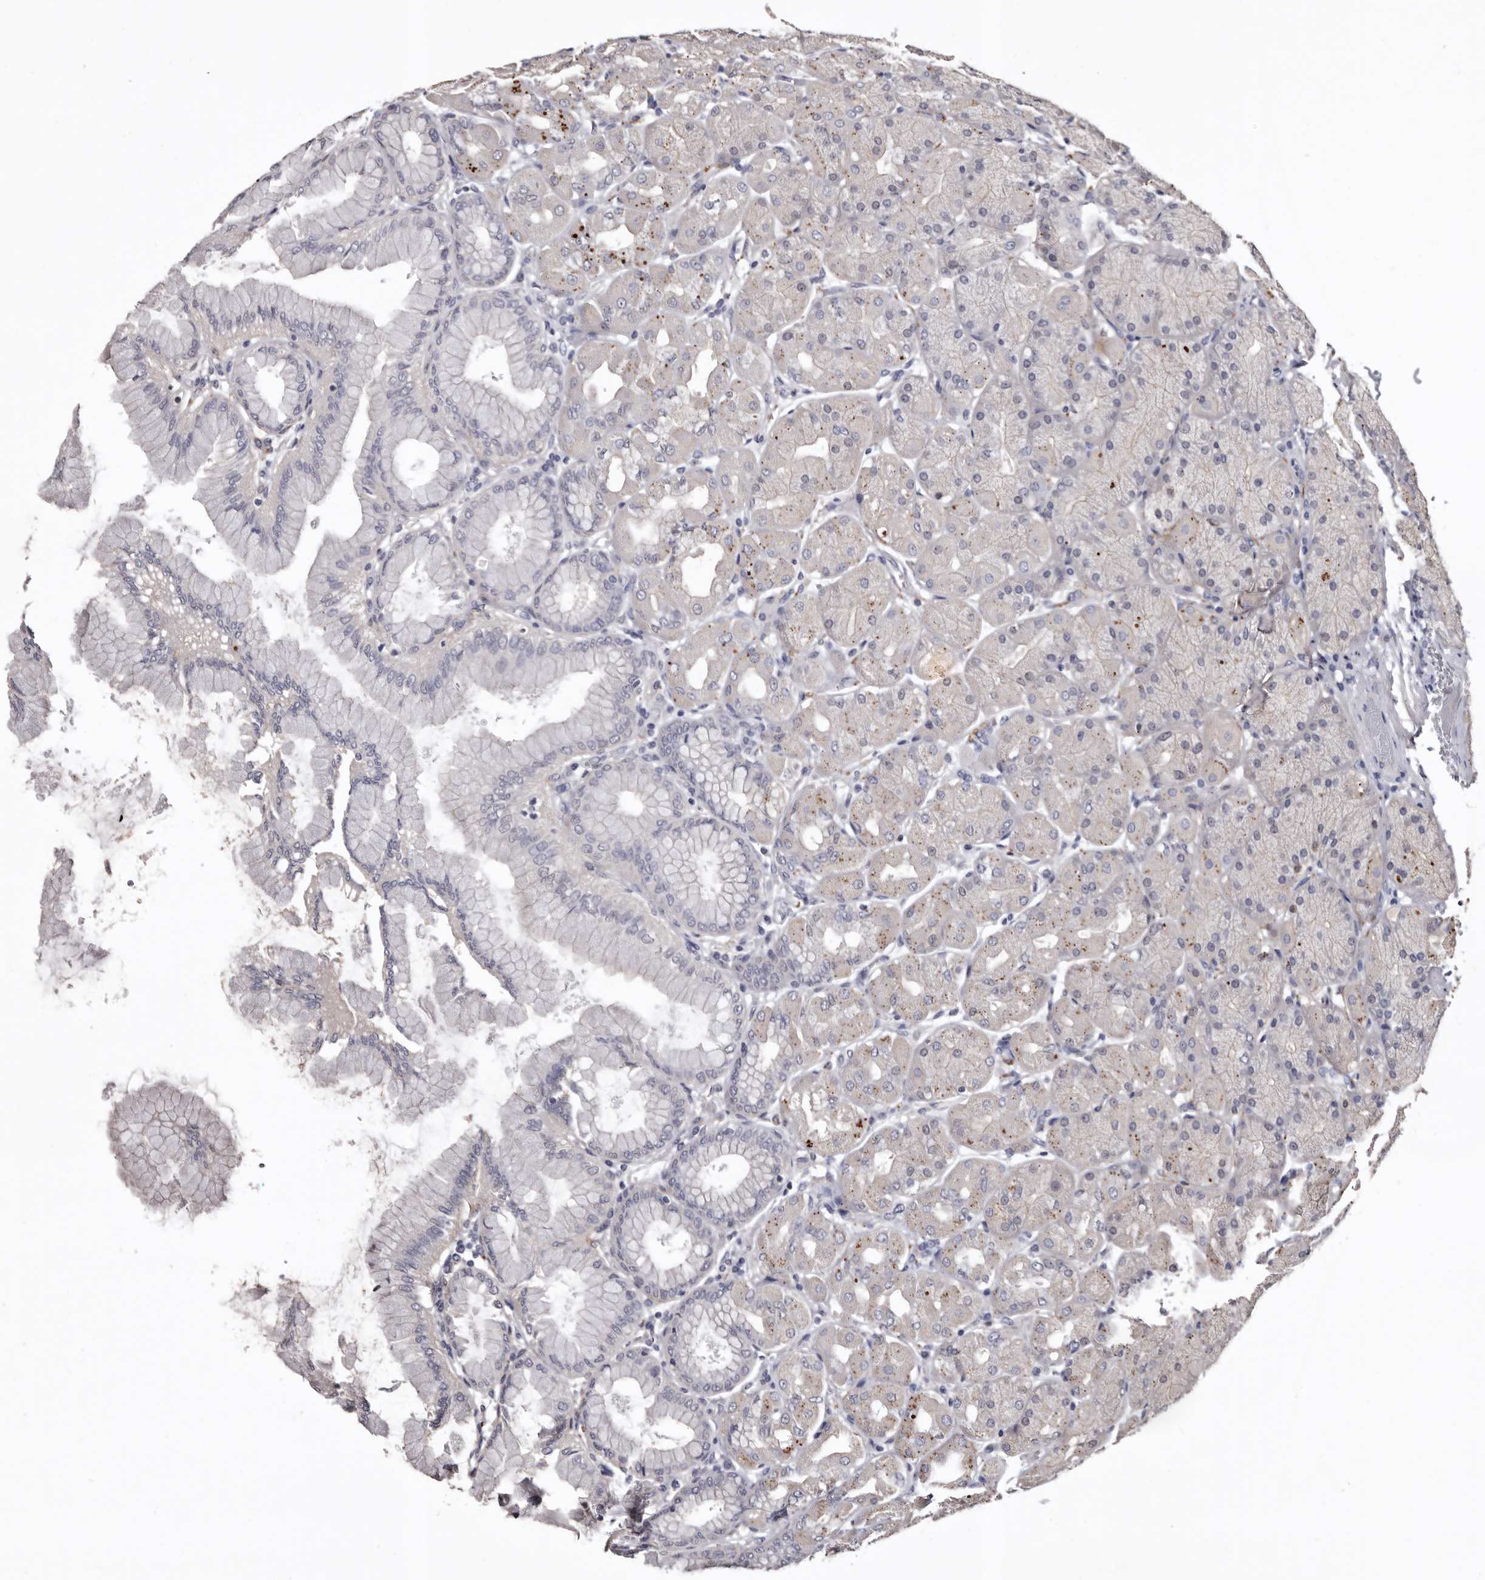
{"staining": {"intensity": "moderate", "quantity": "<25%", "location": "cytoplasmic/membranous"}, "tissue": "stomach", "cell_type": "Glandular cells", "image_type": "normal", "snomed": [{"axis": "morphology", "description": "Normal tissue, NOS"}, {"axis": "topography", "description": "Stomach, upper"}], "caption": "Immunohistochemical staining of benign stomach exhibits moderate cytoplasmic/membranous protein expression in about <25% of glandular cells. (DAB (3,3'-diaminobenzidine) IHC with brightfield microscopy, high magnification).", "gene": "SLC10A4", "patient": {"sex": "female", "age": 56}}